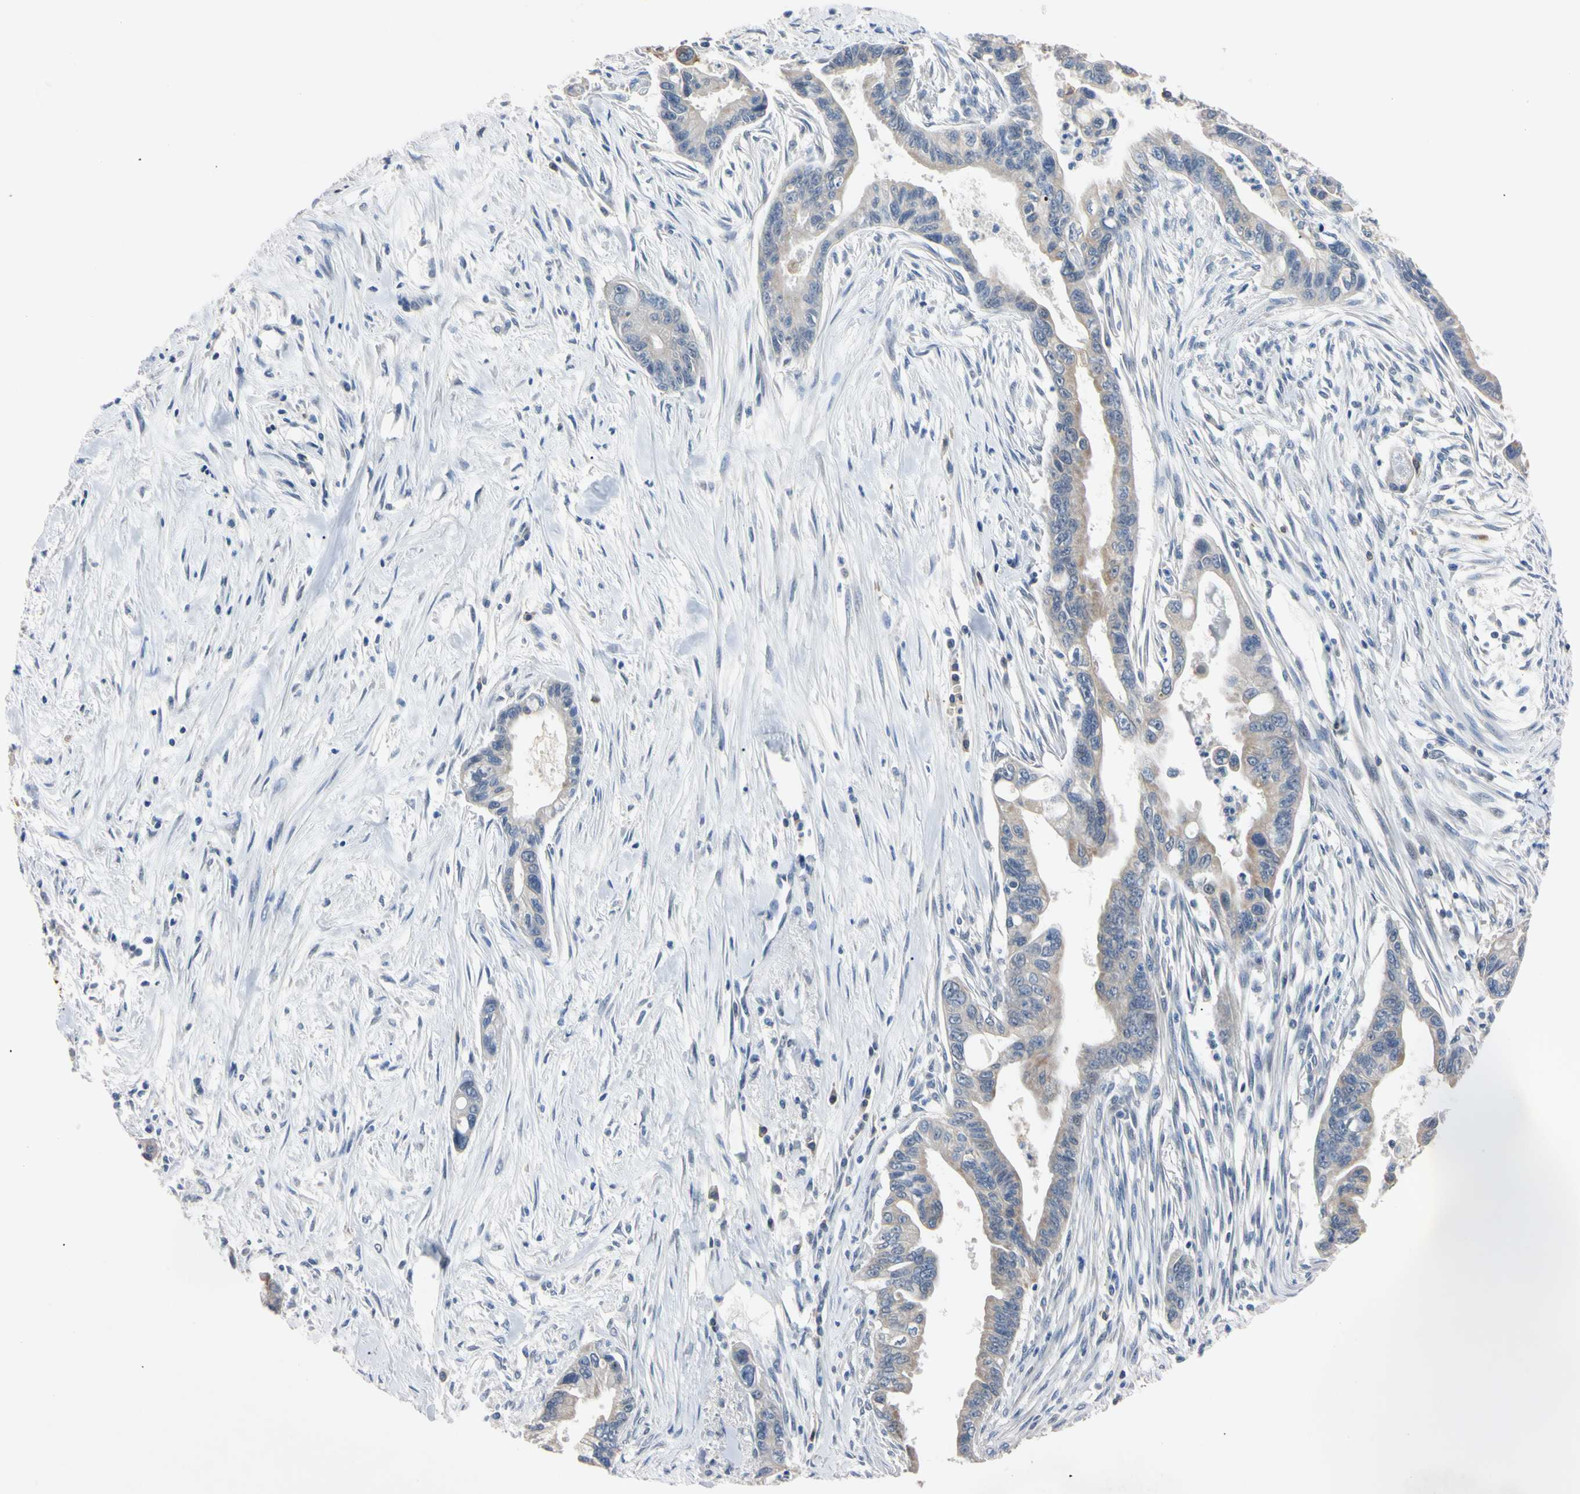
{"staining": {"intensity": "weak", "quantity": "<25%", "location": "cytoplasmic/membranous"}, "tissue": "pancreatic cancer", "cell_type": "Tumor cells", "image_type": "cancer", "snomed": [{"axis": "morphology", "description": "Adenocarcinoma, NOS"}, {"axis": "topography", "description": "Pancreas"}], "caption": "Immunohistochemical staining of human adenocarcinoma (pancreatic) demonstrates no significant expression in tumor cells.", "gene": "PNKD", "patient": {"sex": "male", "age": 70}}